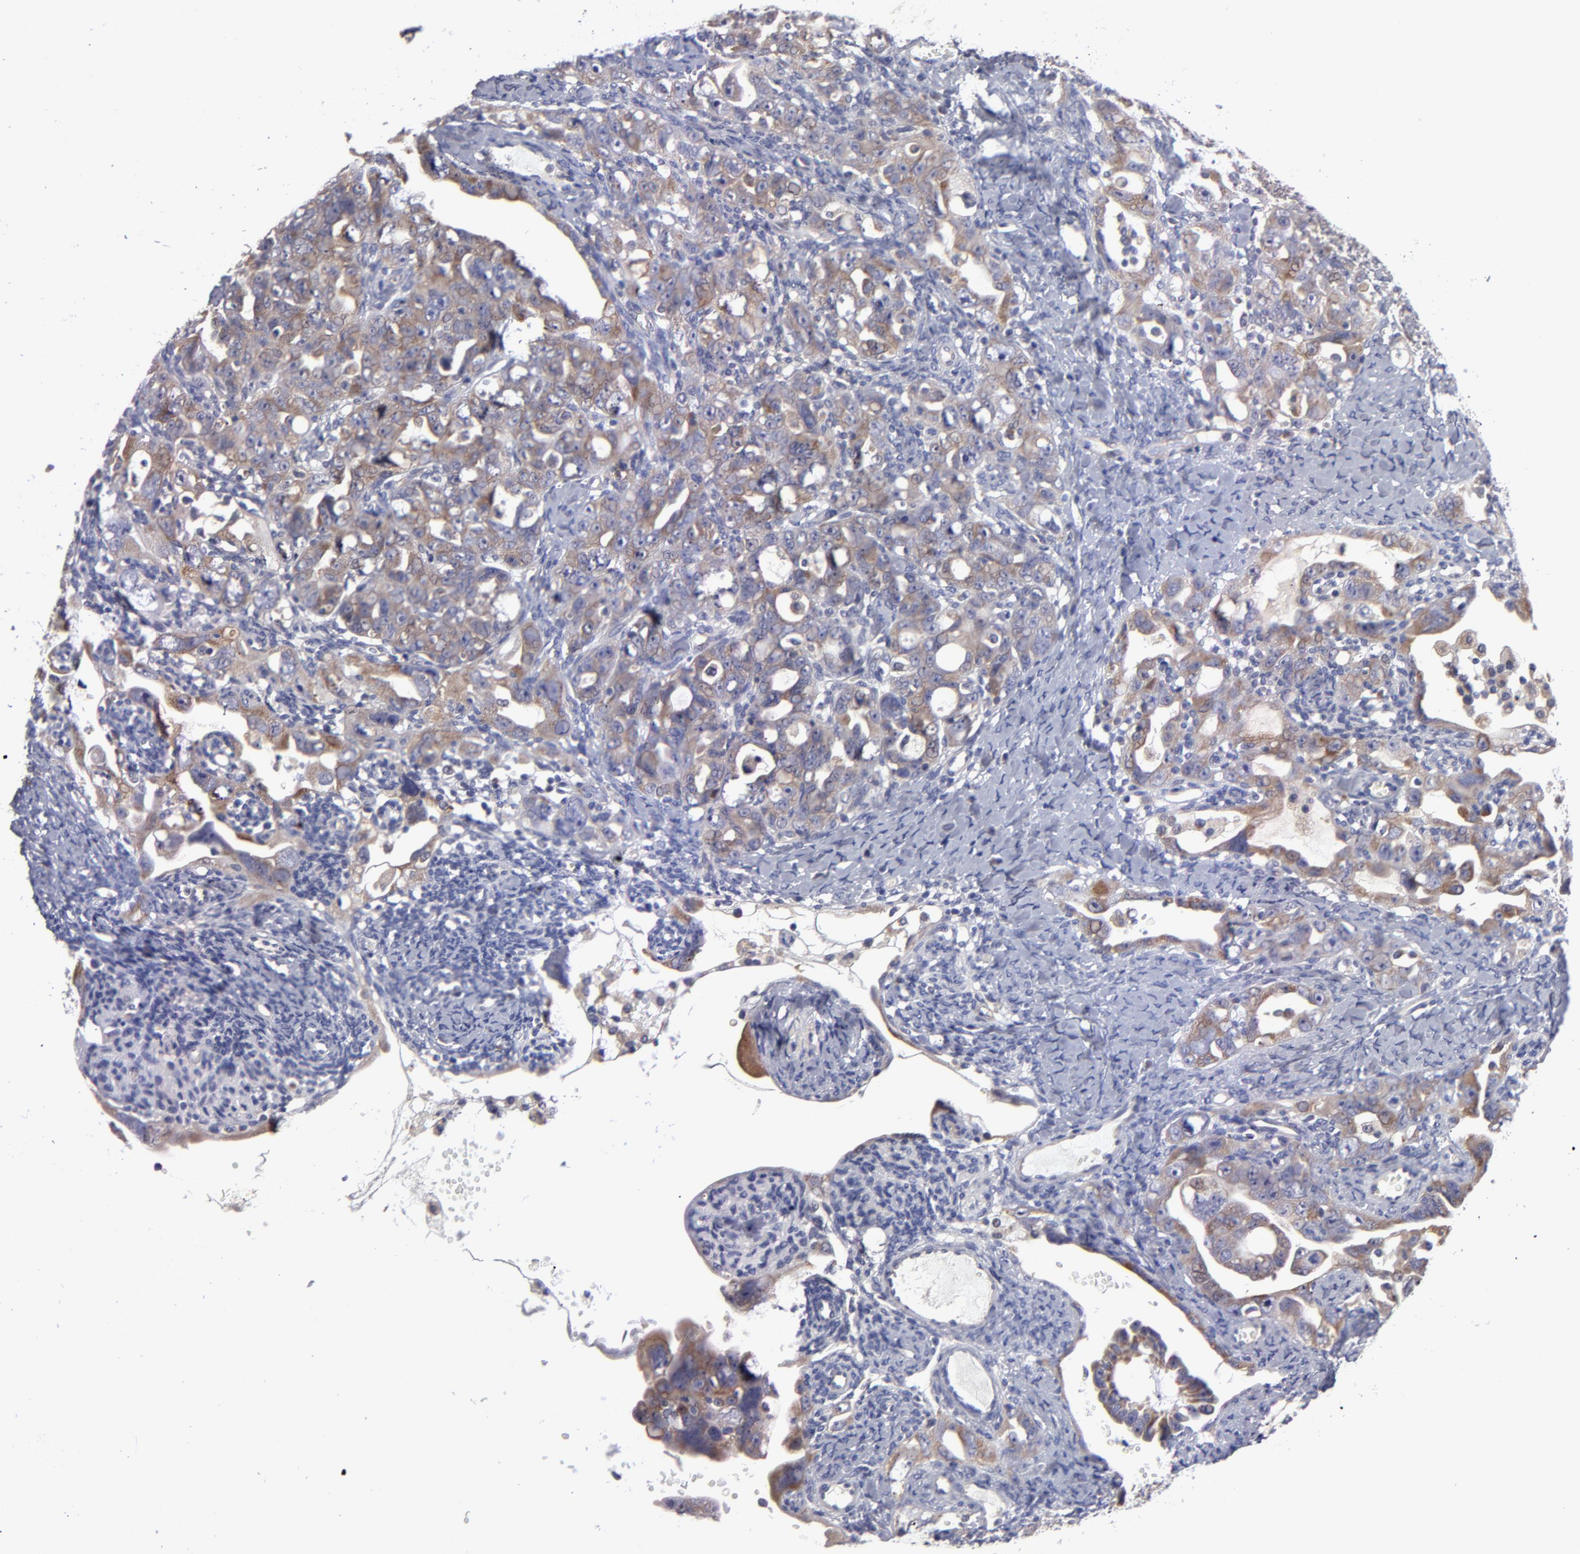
{"staining": {"intensity": "weak", "quantity": ">75%", "location": "cytoplasmic/membranous"}, "tissue": "ovarian cancer", "cell_type": "Tumor cells", "image_type": "cancer", "snomed": [{"axis": "morphology", "description": "Cystadenocarcinoma, serous, NOS"}, {"axis": "topography", "description": "Ovary"}], "caption": "High-power microscopy captured an IHC micrograph of ovarian cancer (serous cystadenocarcinoma), revealing weak cytoplasmic/membranous positivity in about >75% of tumor cells. The protein is shown in brown color, while the nuclei are stained blue.", "gene": "HCCS", "patient": {"sex": "female", "age": 66}}